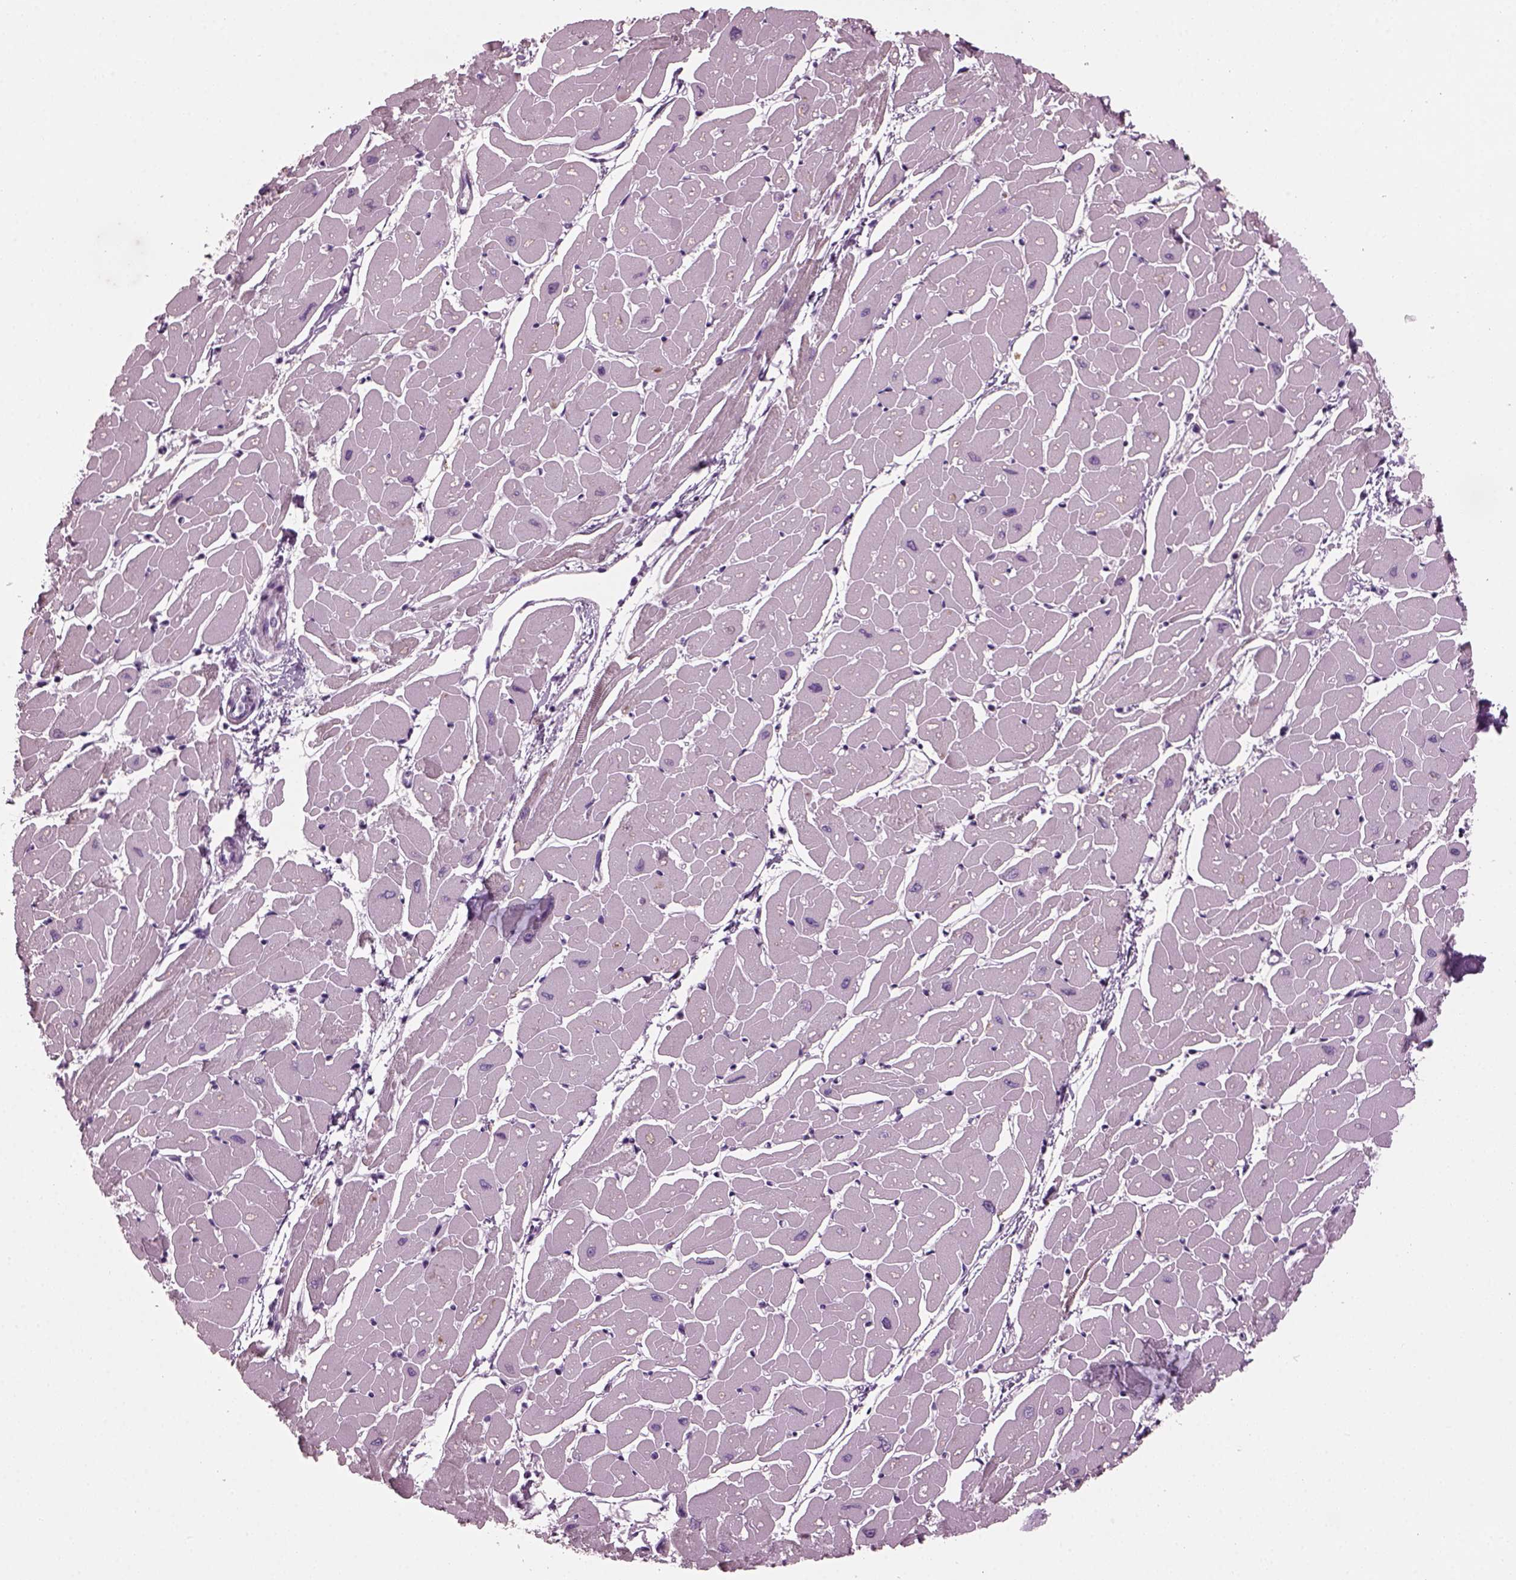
{"staining": {"intensity": "weak", "quantity": "<25%", "location": "cytoplasmic/membranous"}, "tissue": "heart muscle", "cell_type": "Cardiomyocytes", "image_type": "normal", "snomed": [{"axis": "morphology", "description": "Normal tissue, NOS"}, {"axis": "topography", "description": "Heart"}], "caption": "A high-resolution photomicrograph shows immunohistochemistry (IHC) staining of normal heart muscle, which exhibits no significant staining in cardiomyocytes.", "gene": "DPYSL5", "patient": {"sex": "male", "age": 57}}